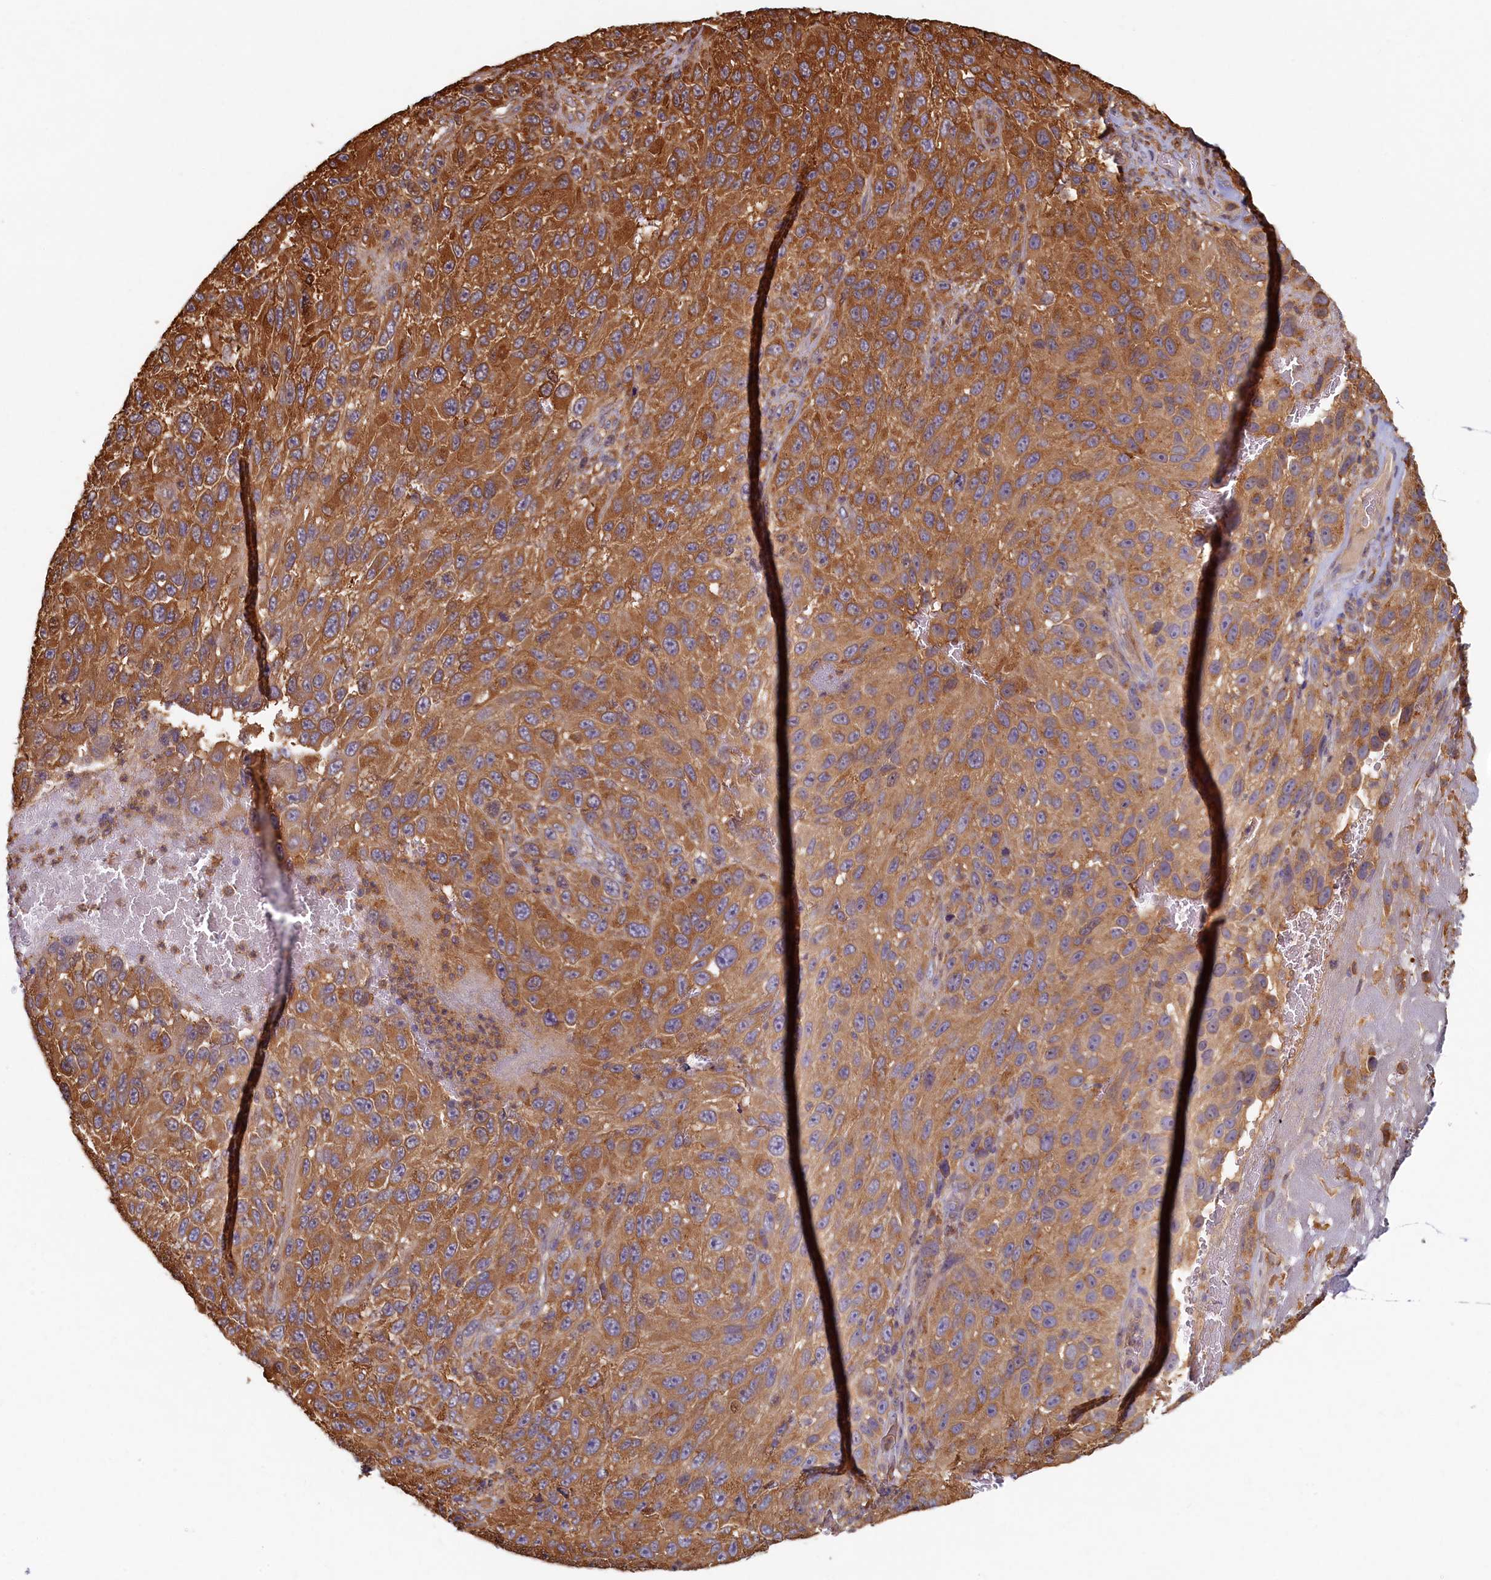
{"staining": {"intensity": "moderate", "quantity": ">75%", "location": "cytoplasmic/membranous"}, "tissue": "melanoma", "cell_type": "Tumor cells", "image_type": "cancer", "snomed": [{"axis": "morphology", "description": "Normal tissue, NOS"}, {"axis": "morphology", "description": "Malignant melanoma, NOS"}, {"axis": "topography", "description": "Skin"}], "caption": "High-magnification brightfield microscopy of melanoma stained with DAB (brown) and counterstained with hematoxylin (blue). tumor cells exhibit moderate cytoplasmic/membranous expression is seen in approximately>75% of cells. Ihc stains the protein of interest in brown and the nuclei are stained blue.", "gene": "TIMM8B", "patient": {"sex": "female", "age": 96}}